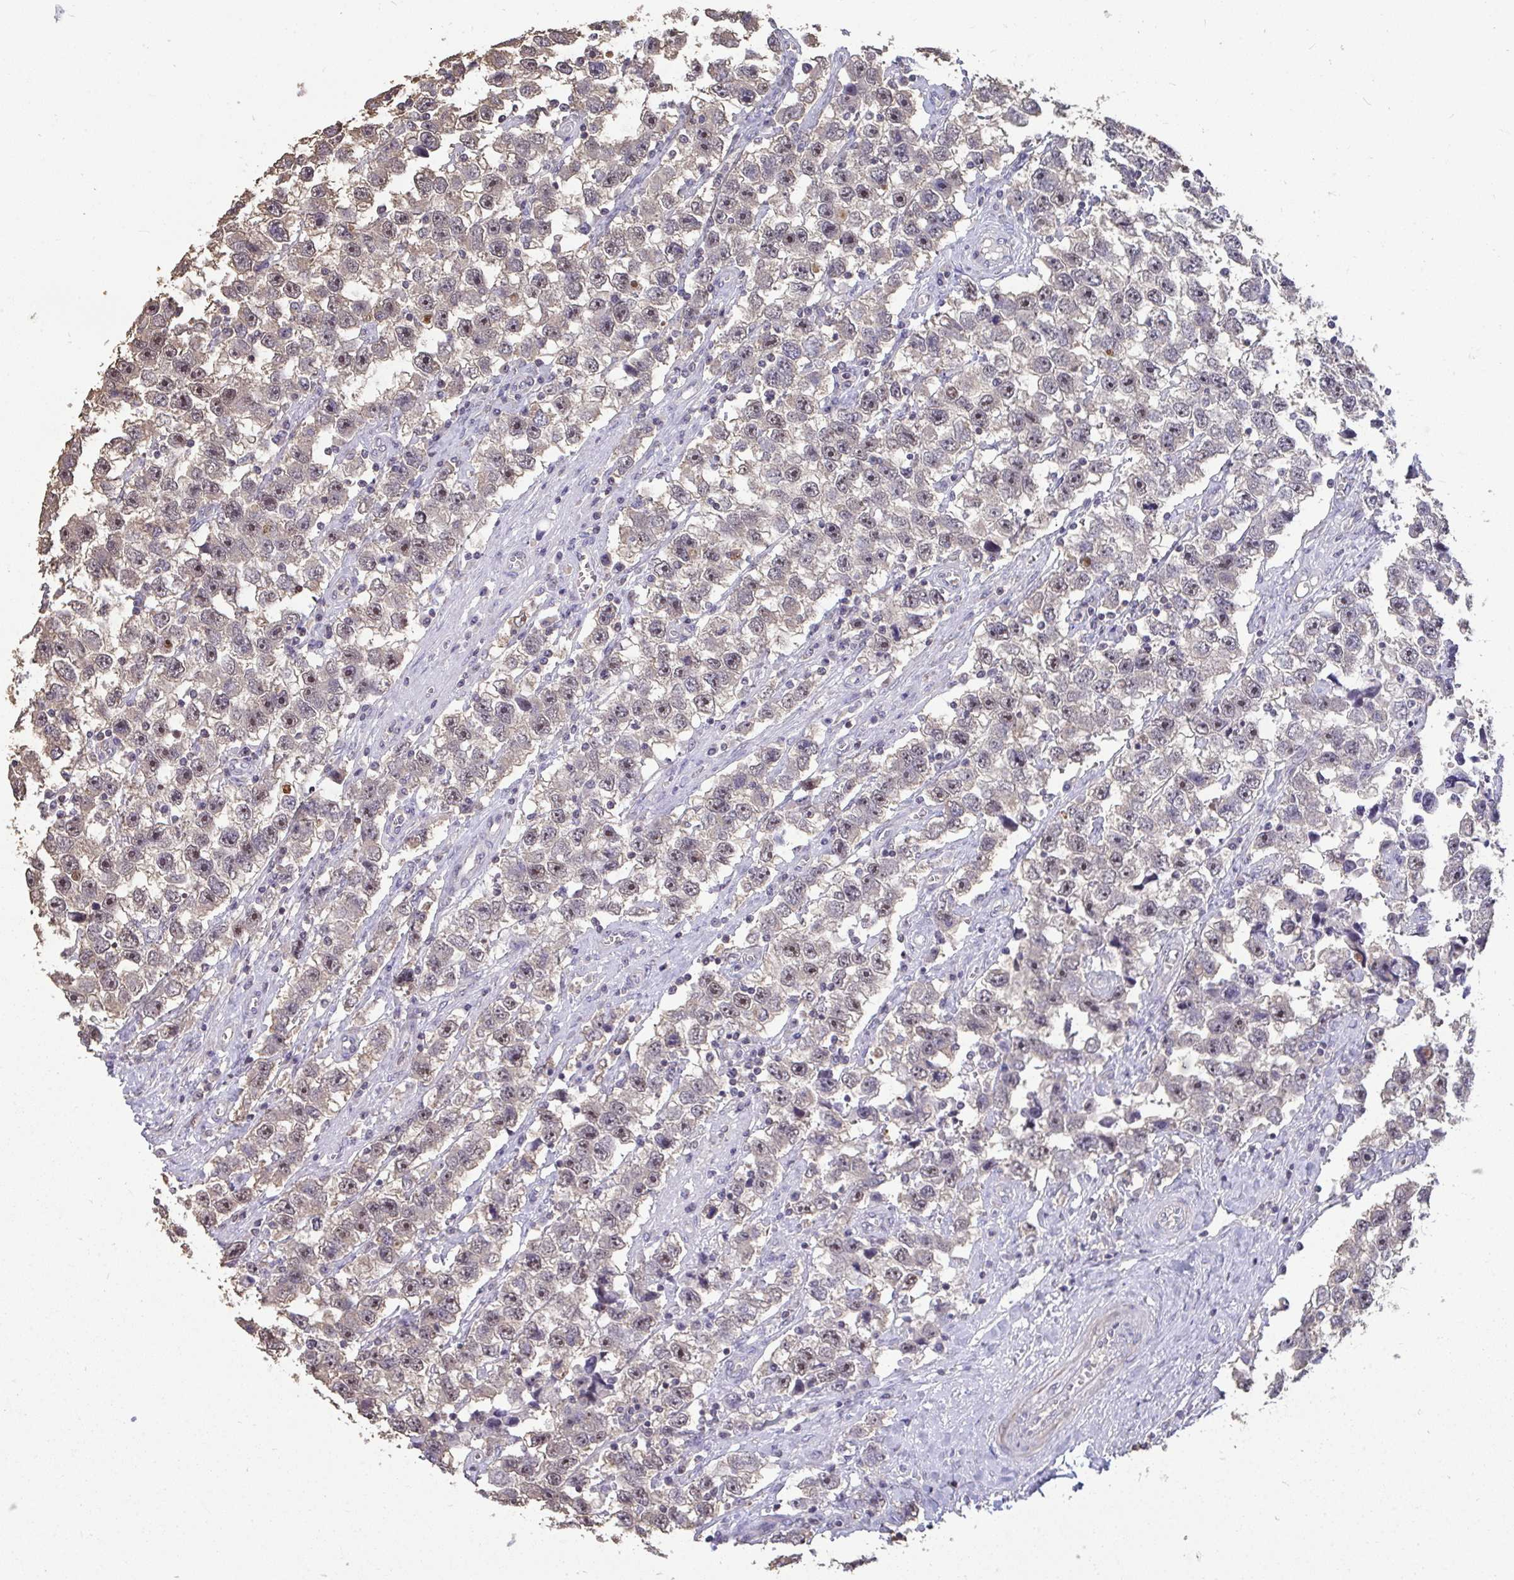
{"staining": {"intensity": "weak", "quantity": "<25%", "location": "nuclear"}, "tissue": "testis cancer", "cell_type": "Tumor cells", "image_type": "cancer", "snomed": [{"axis": "morphology", "description": "Seminoma, NOS"}, {"axis": "topography", "description": "Testis"}], "caption": "Testis seminoma stained for a protein using immunohistochemistry (IHC) reveals no staining tumor cells.", "gene": "SENP3", "patient": {"sex": "male", "age": 33}}